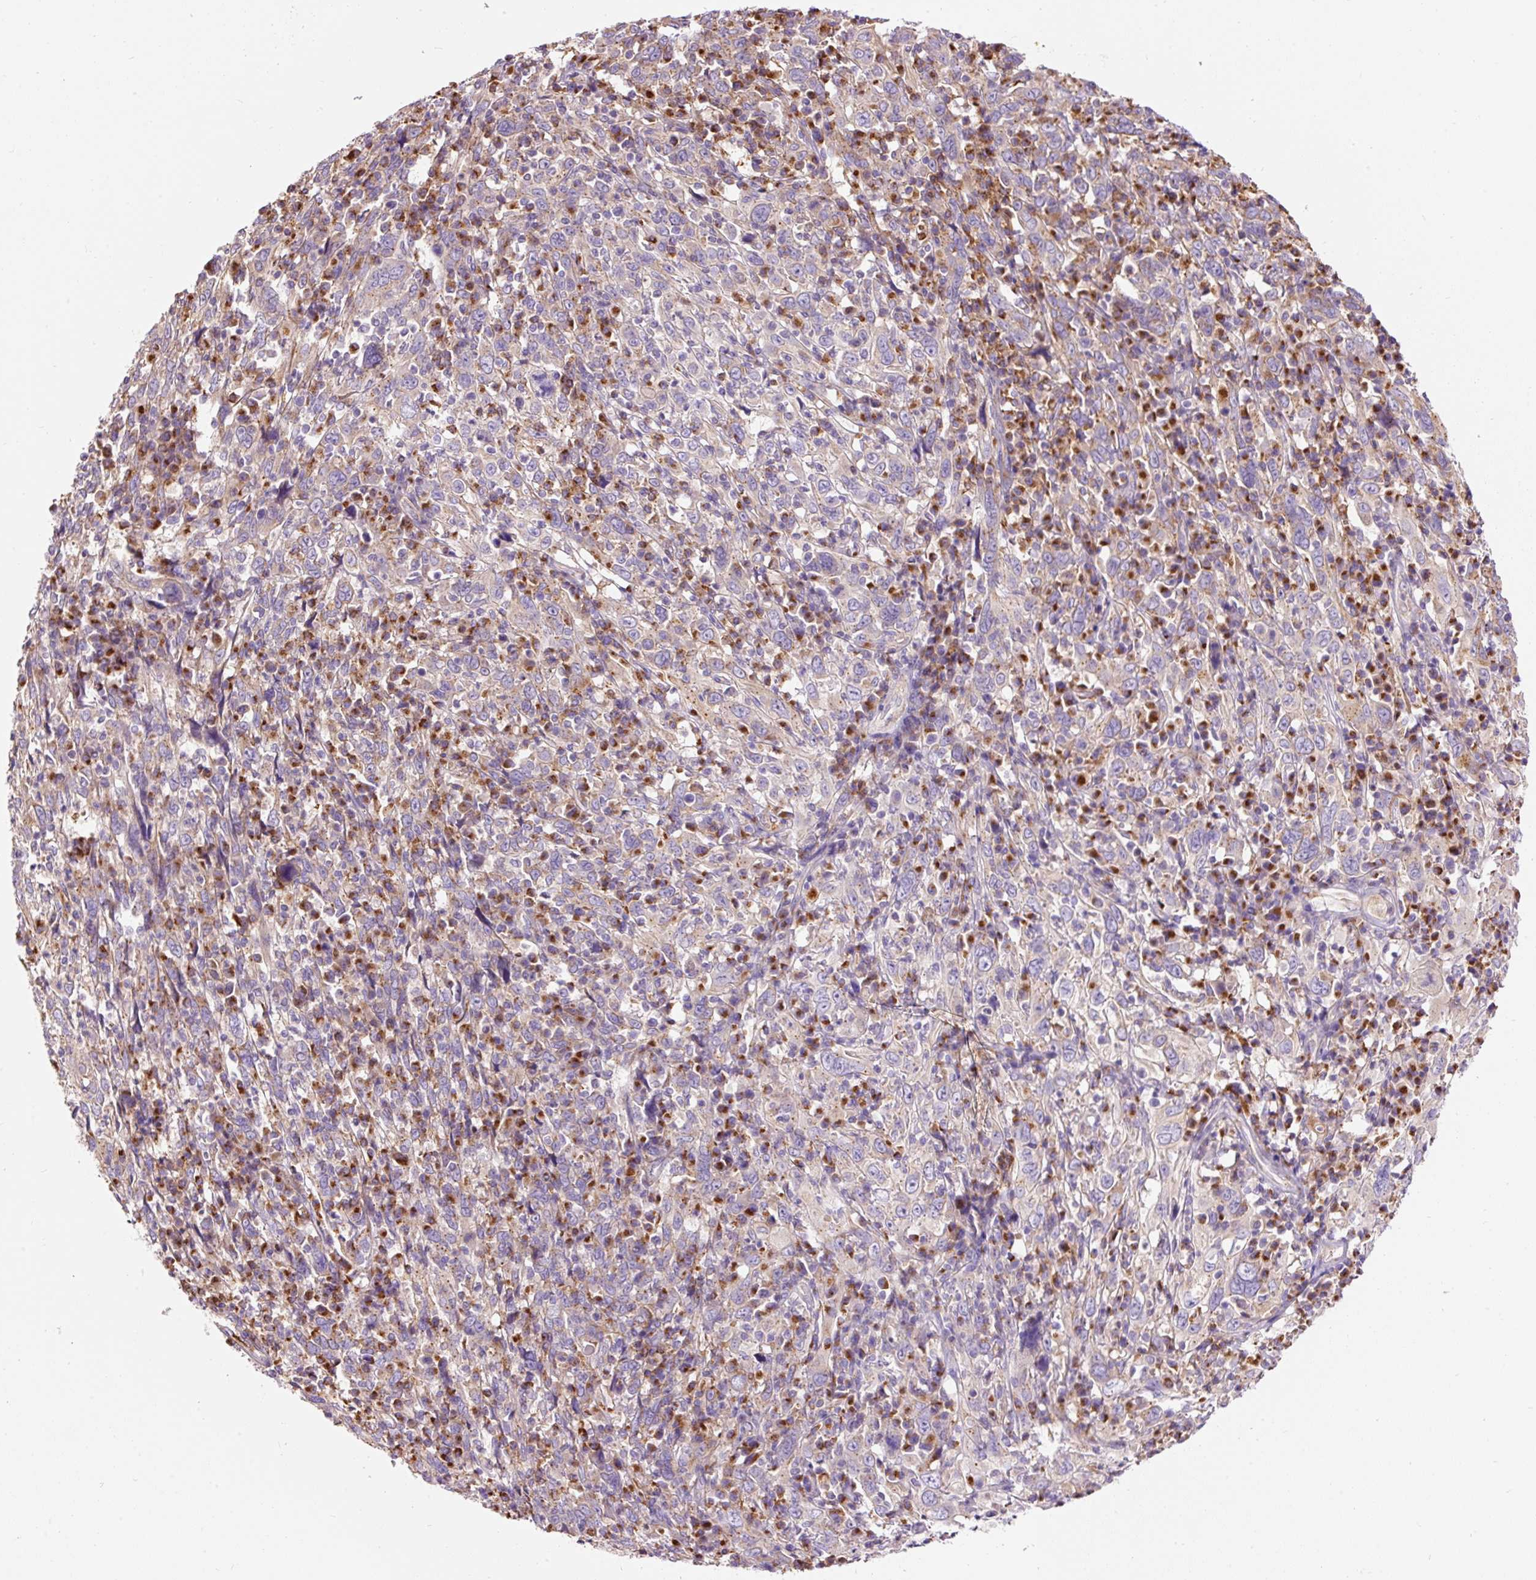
{"staining": {"intensity": "negative", "quantity": "none", "location": "none"}, "tissue": "cervical cancer", "cell_type": "Tumor cells", "image_type": "cancer", "snomed": [{"axis": "morphology", "description": "Squamous cell carcinoma, NOS"}, {"axis": "topography", "description": "Cervix"}], "caption": "The micrograph reveals no significant staining in tumor cells of cervical cancer (squamous cell carcinoma). (Immunohistochemistry (ihc), brightfield microscopy, high magnification).", "gene": "PRRC2A", "patient": {"sex": "female", "age": 46}}